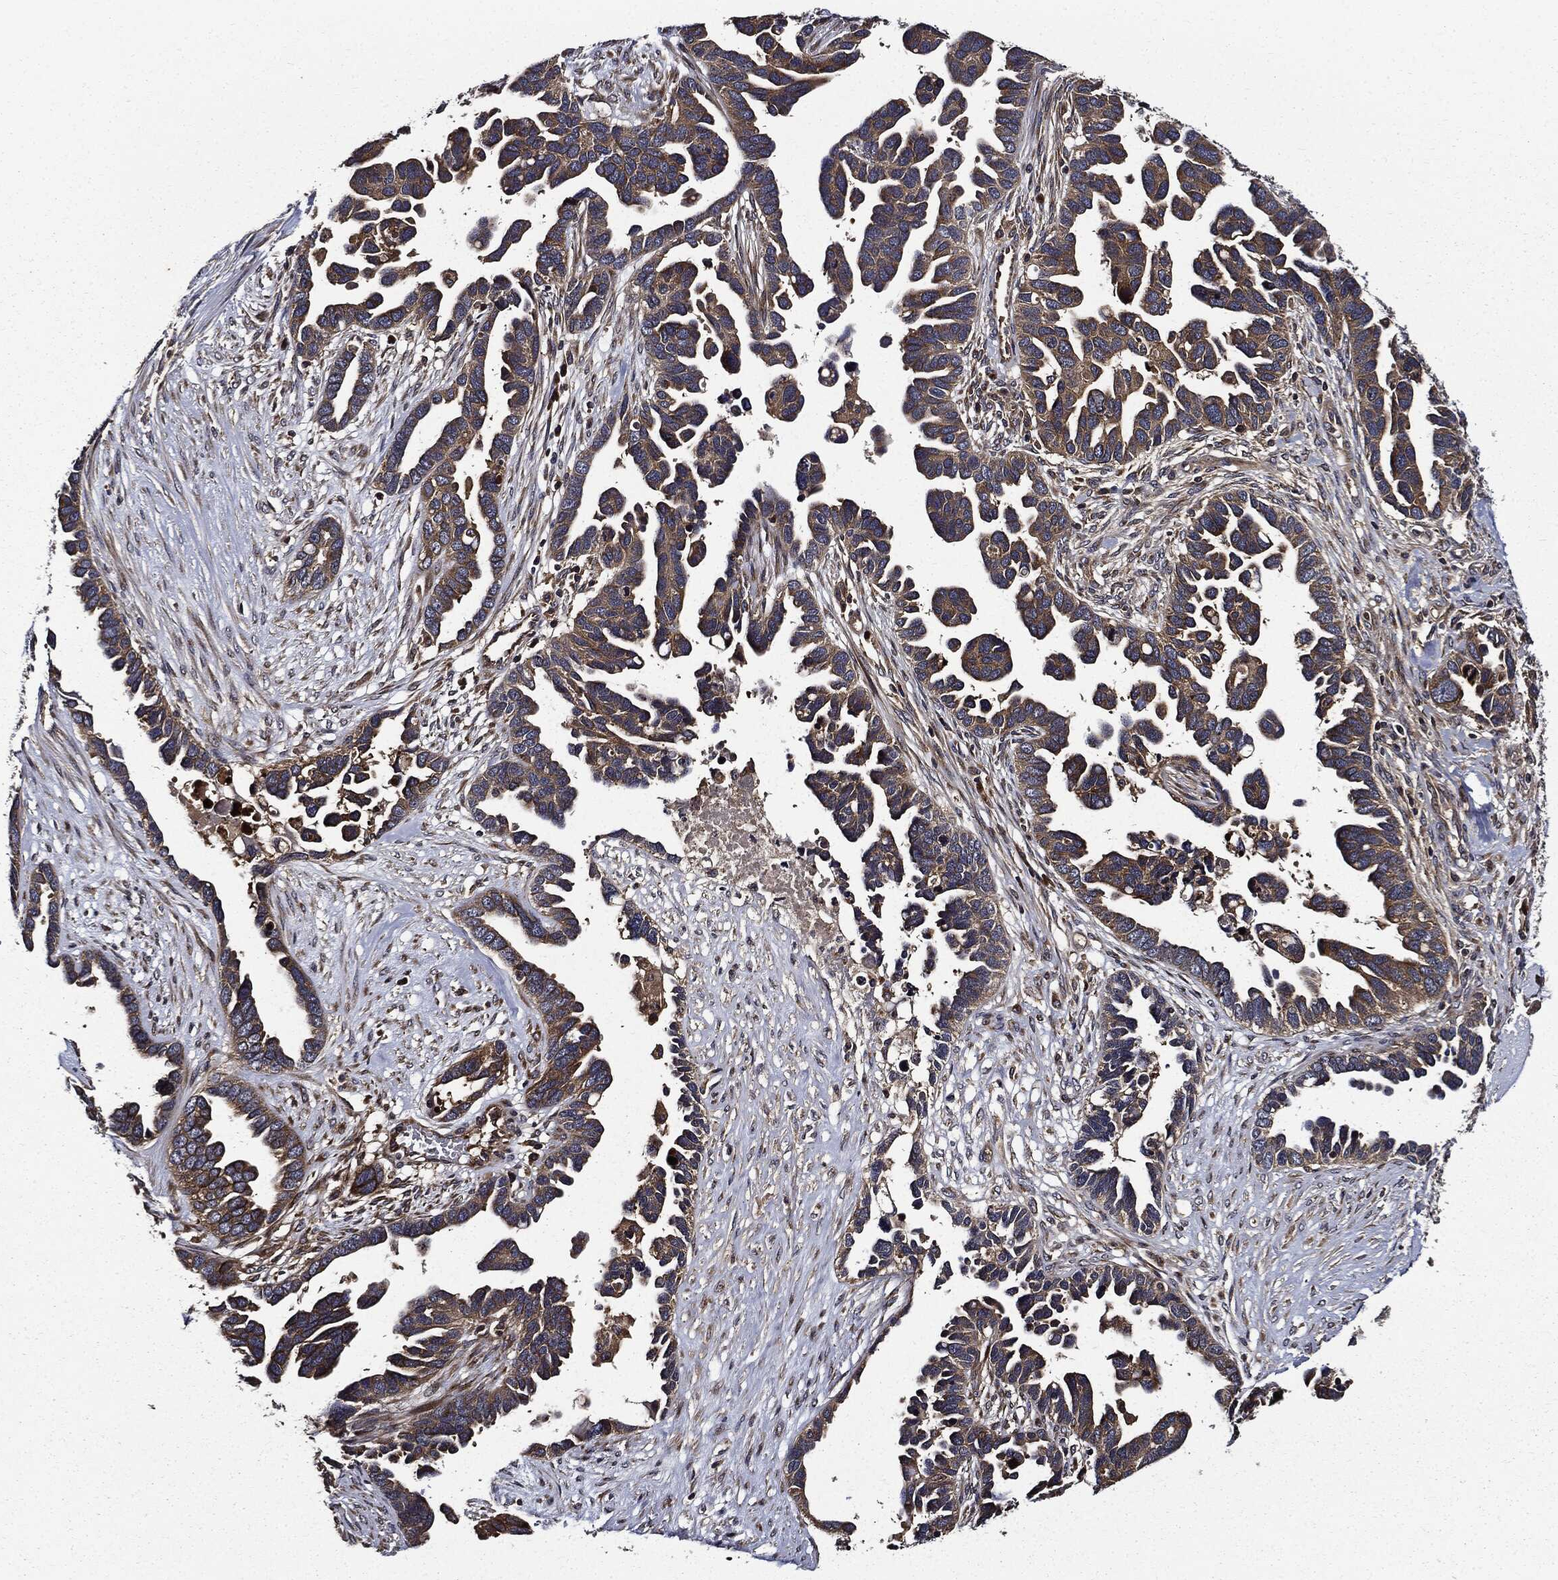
{"staining": {"intensity": "weak", "quantity": ">75%", "location": "cytoplasmic/membranous"}, "tissue": "ovarian cancer", "cell_type": "Tumor cells", "image_type": "cancer", "snomed": [{"axis": "morphology", "description": "Cystadenocarcinoma, serous, NOS"}, {"axis": "topography", "description": "Ovary"}], "caption": "IHC (DAB) staining of ovarian cancer reveals weak cytoplasmic/membranous protein expression in about >75% of tumor cells.", "gene": "HTT", "patient": {"sex": "female", "age": 54}}